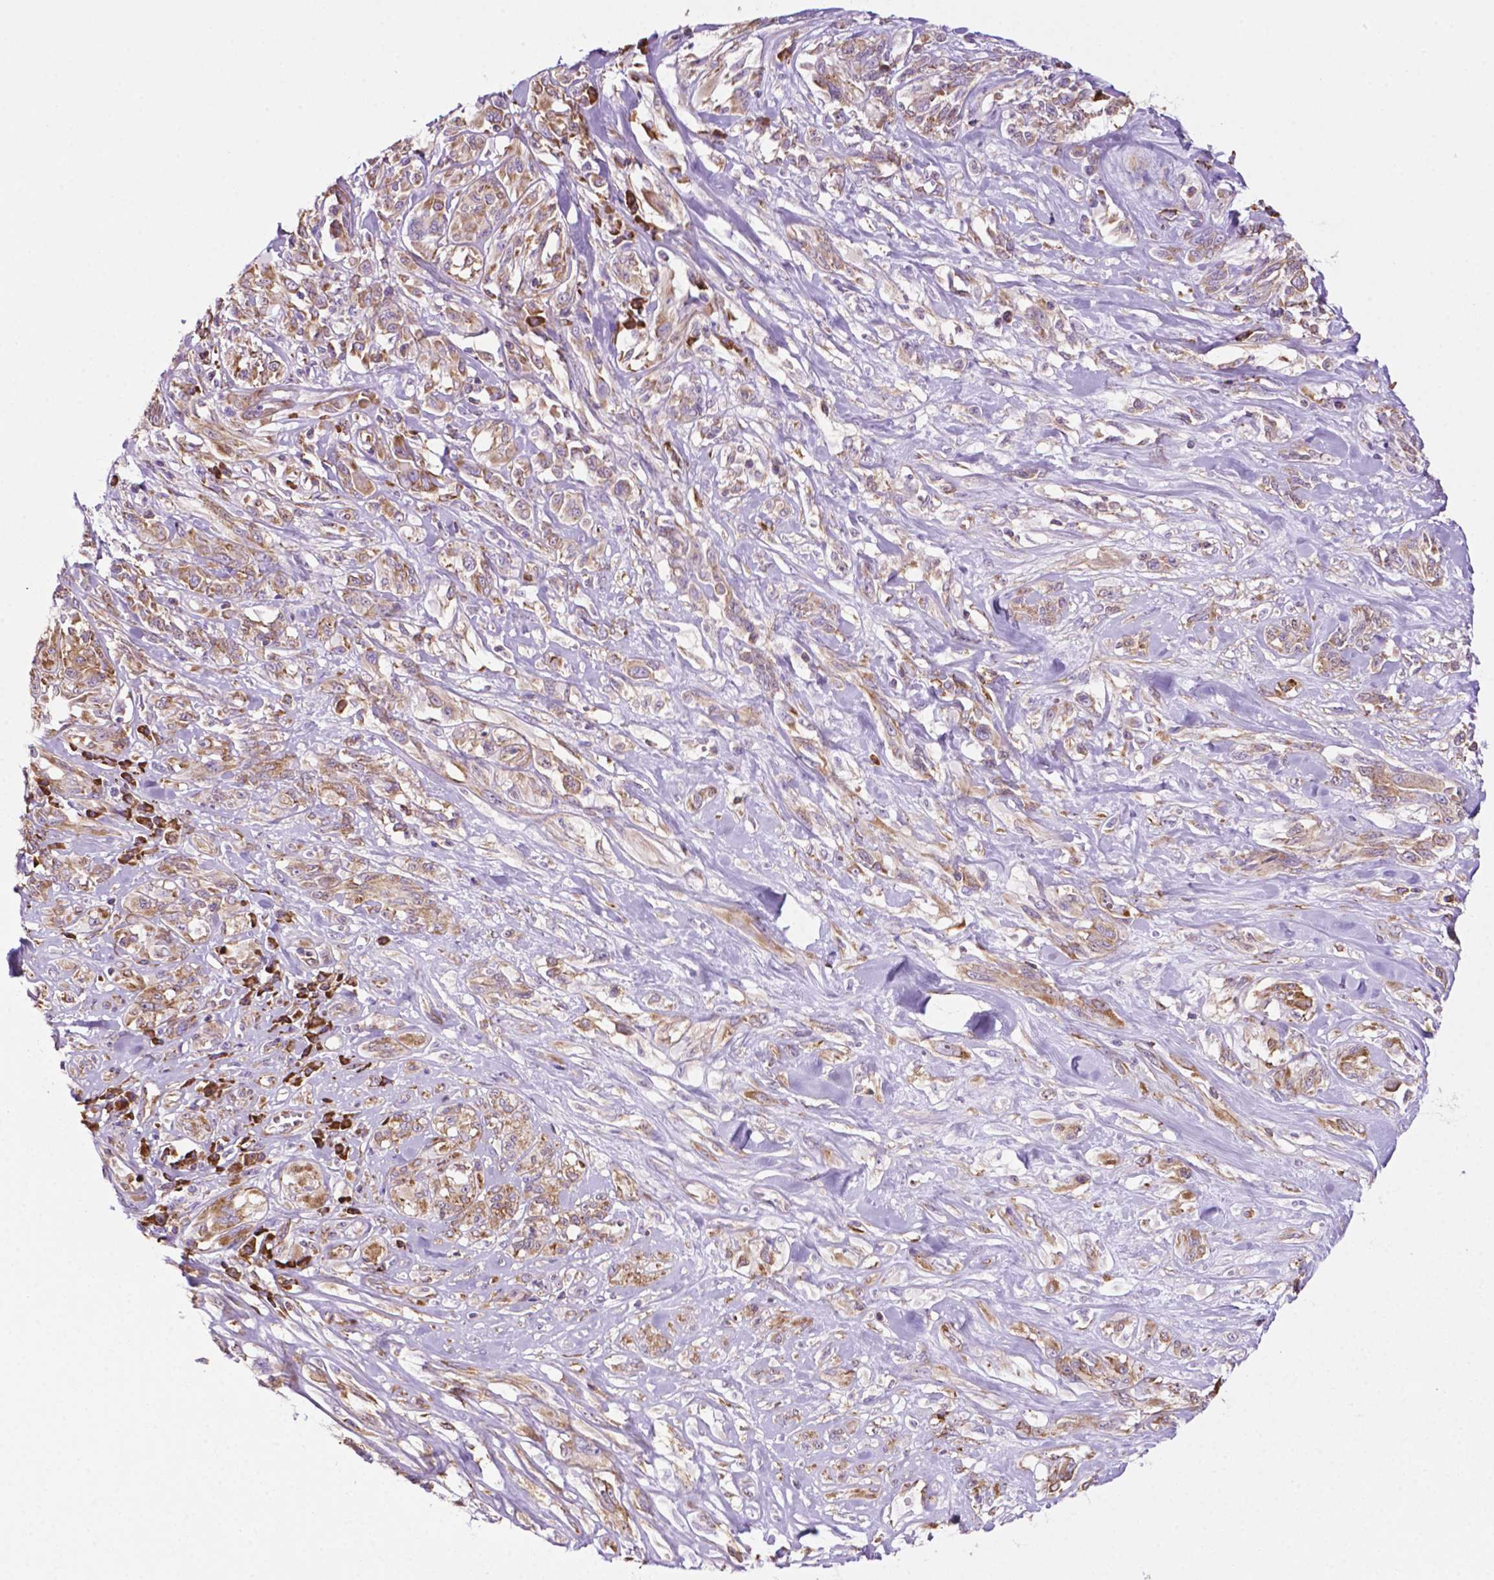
{"staining": {"intensity": "weak", "quantity": ">75%", "location": "cytoplasmic/membranous"}, "tissue": "melanoma", "cell_type": "Tumor cells", "image_type": "cancer", "snomed": [{"axis": "morphology", "description": "Malignant melanoma, NOS"}, {"axis": "topography", "description": "Skin"}], "caption": "Melanoma stained with DAB immunohistochemistry demonstrates low levels of weak cytoplasmic/membranous staining in approximately >75% of tumor cells.", "gene": "RPL29", "patient": {"sex": "female", "age": 91}}